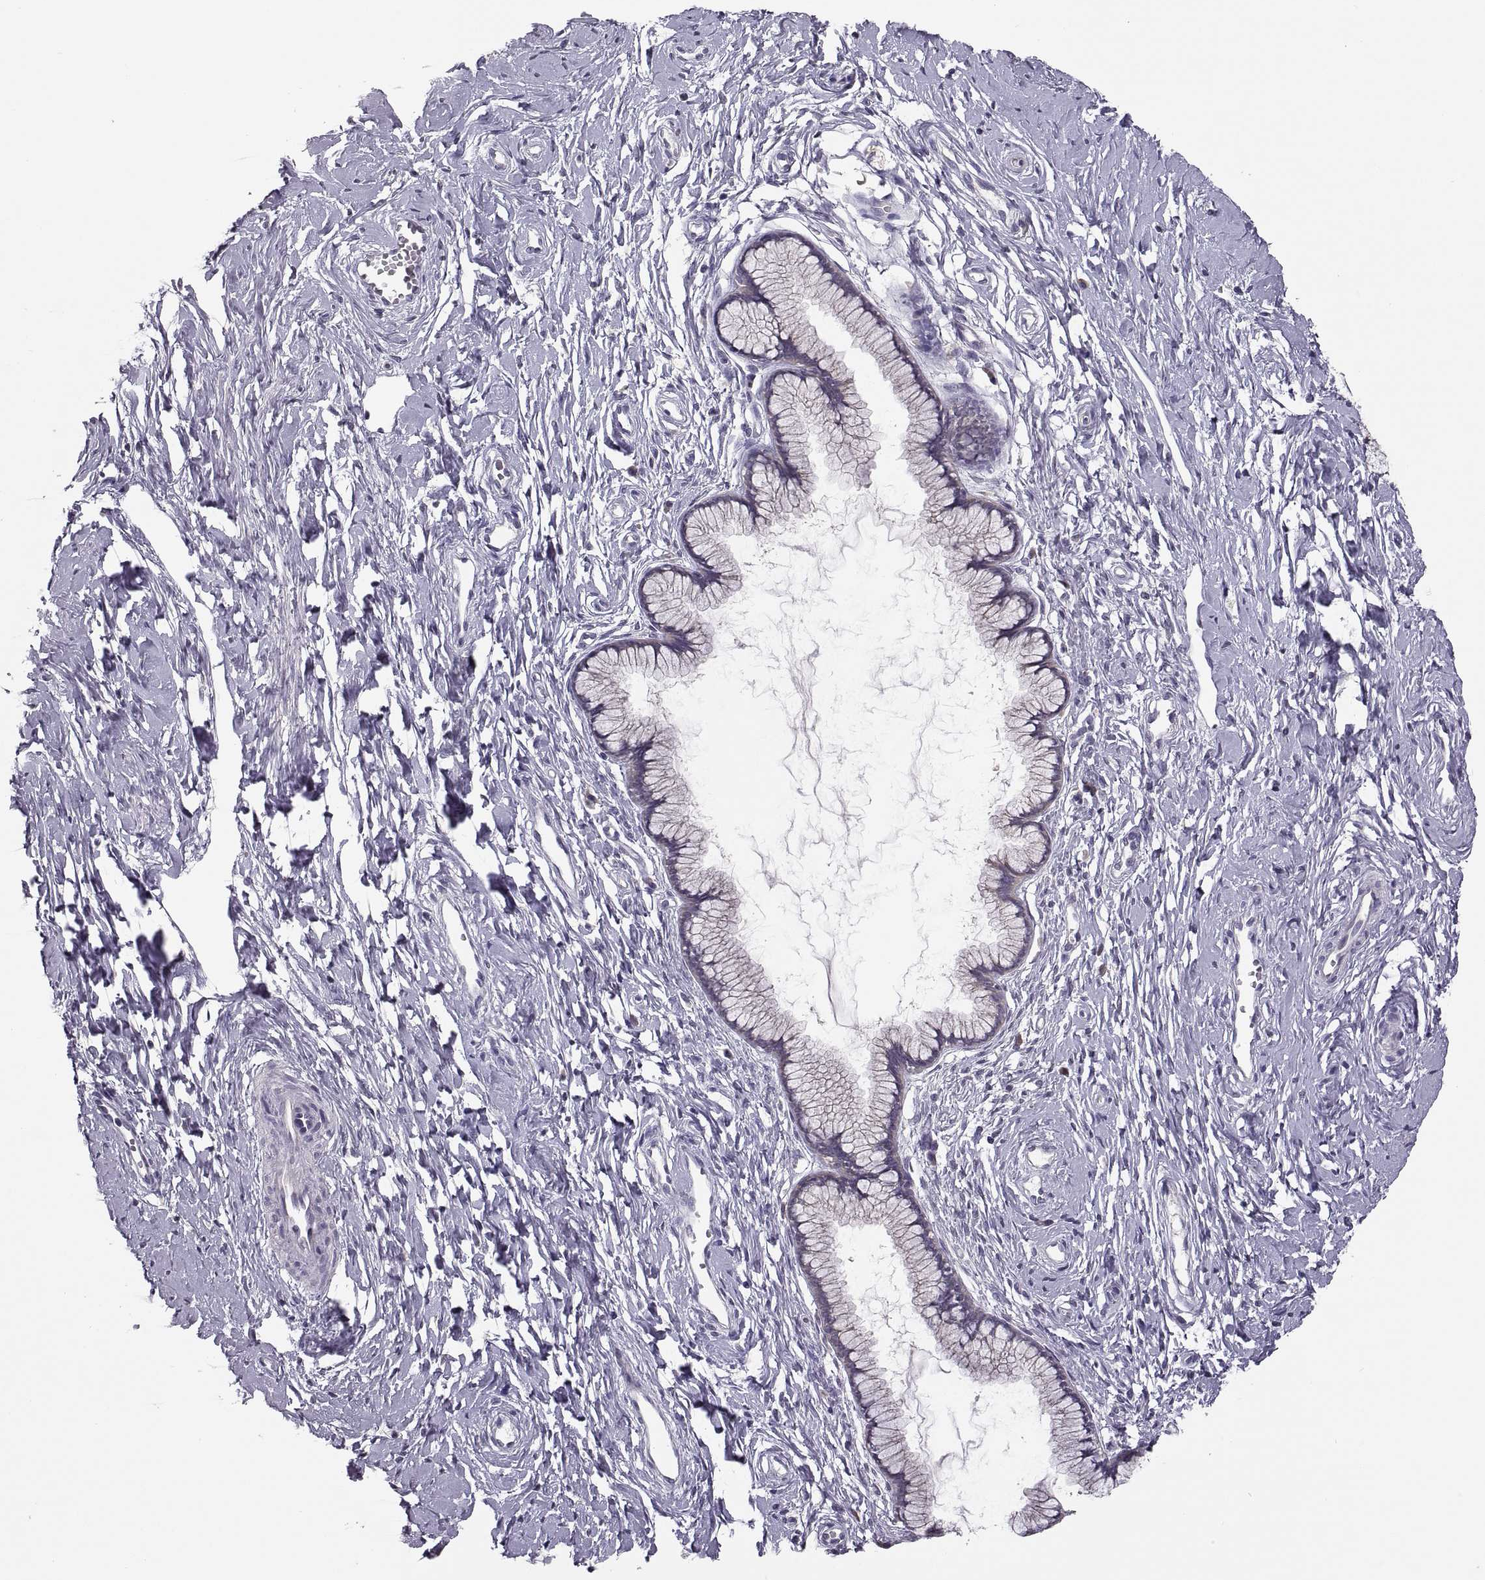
{"staining": {"intensity": "negative", "quantity": "none", "location": "none"}, "tissue": "cervix", "cell_type": "Glandular cells", "image_type": "normal", "snomed": [{"axis": "morphology", "description": "Normal tissue, NOS"}, {"axis": "topography", "description": "Cervix"}], "caption": "An IHC micrograph of benign cervix is shown. There is no staining in glandular cells of cervix. The staining was performed using DAB to visualize the protein expression in brown, while the nuclei were stained in blue with hematoxylin (Magnification: 20x).", "gene": "ACSBG2", "patient": {"sex": "female", "age": 40}}